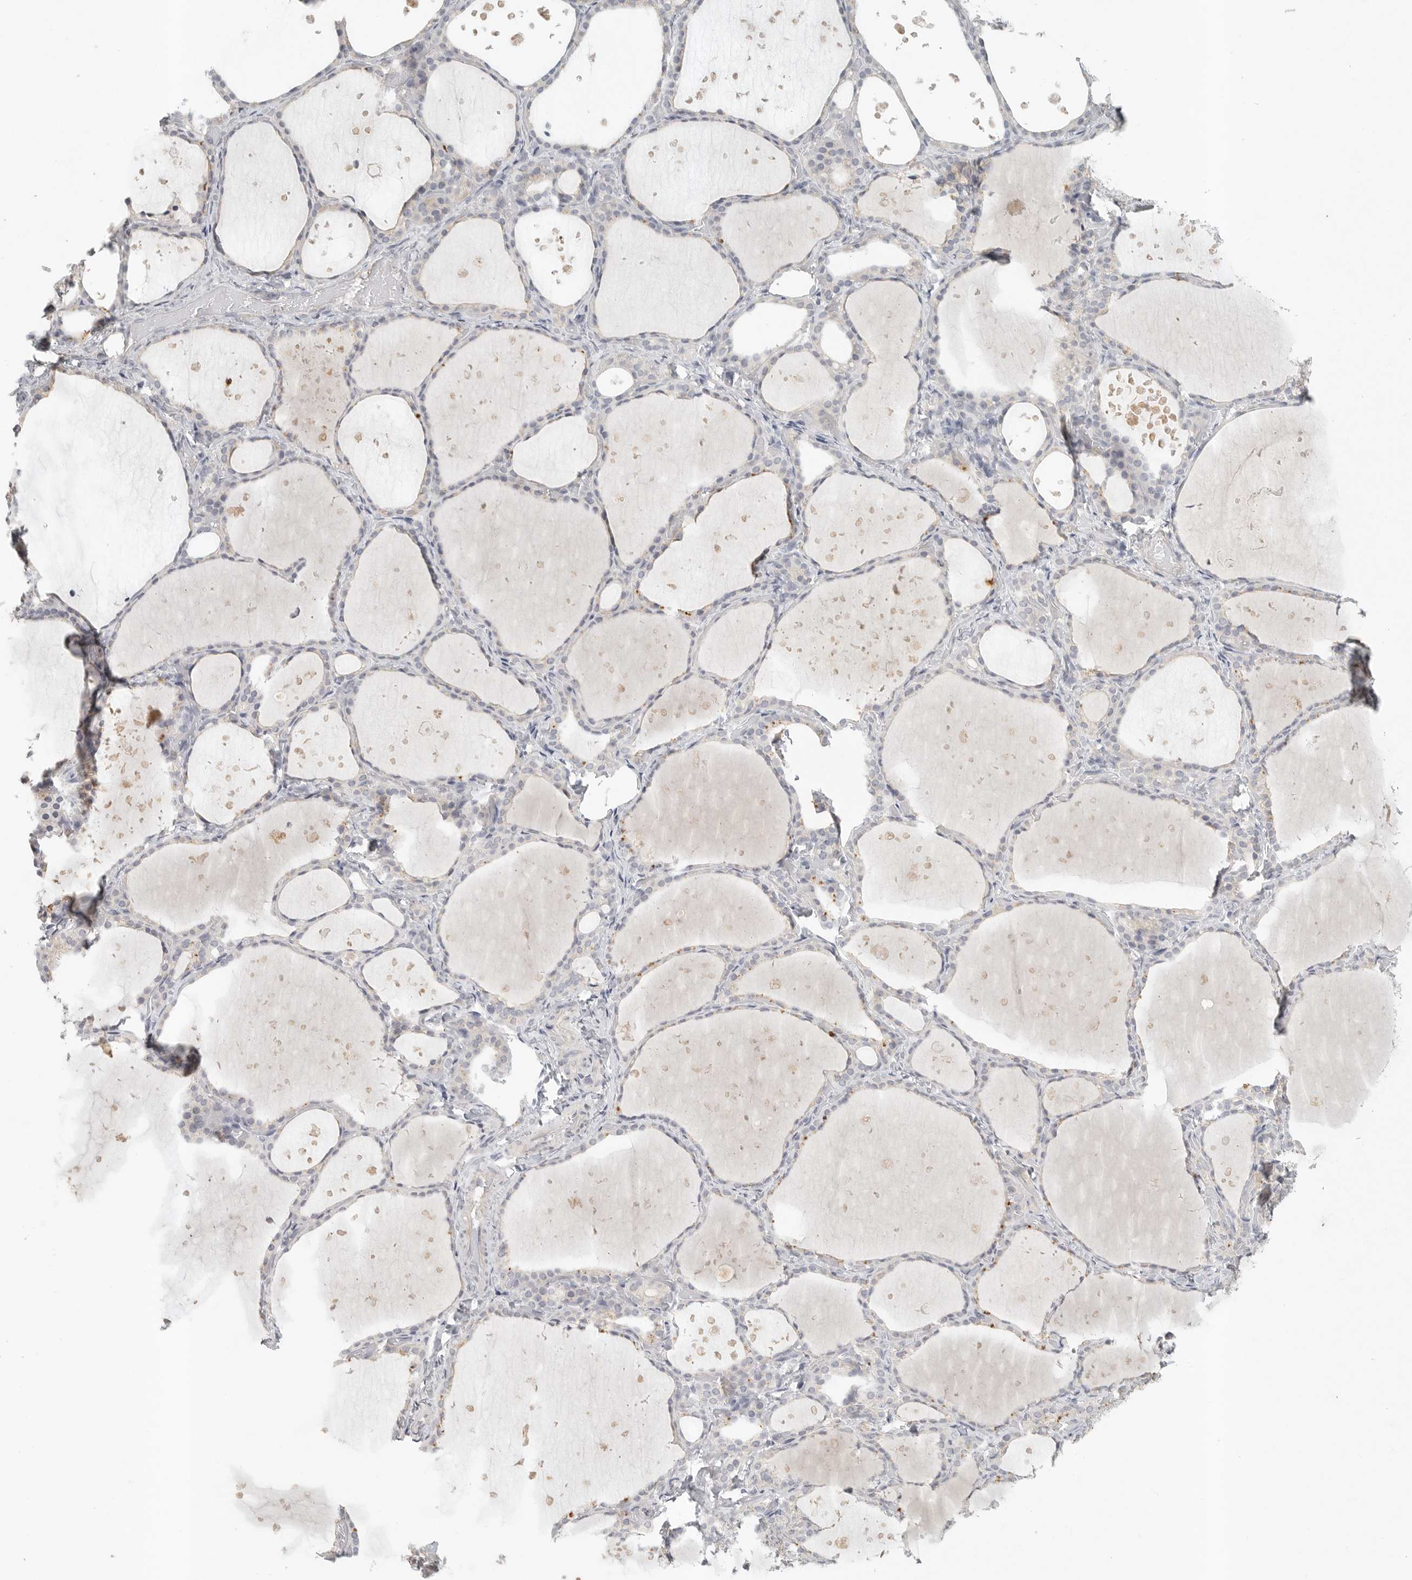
{"staining": {"intensity": "weak", "quantity": "<25%", "location": "cytoplasmic/membranous"}, "tissue": "thyroid gland", "cell_type": "Glandular cells", "image_type": "normal", "snomed": [{"axis": "morphology", "description": "Normal tissue, NOS"}, {"axis": "topography", "description": "Thyroid gland"}], "caption": "The IHC micrograph has no significant positivity in glandular cells of thyroid gland.", "gene": "SLC25A36", "patient": {"sex": "female", "age": 44}}